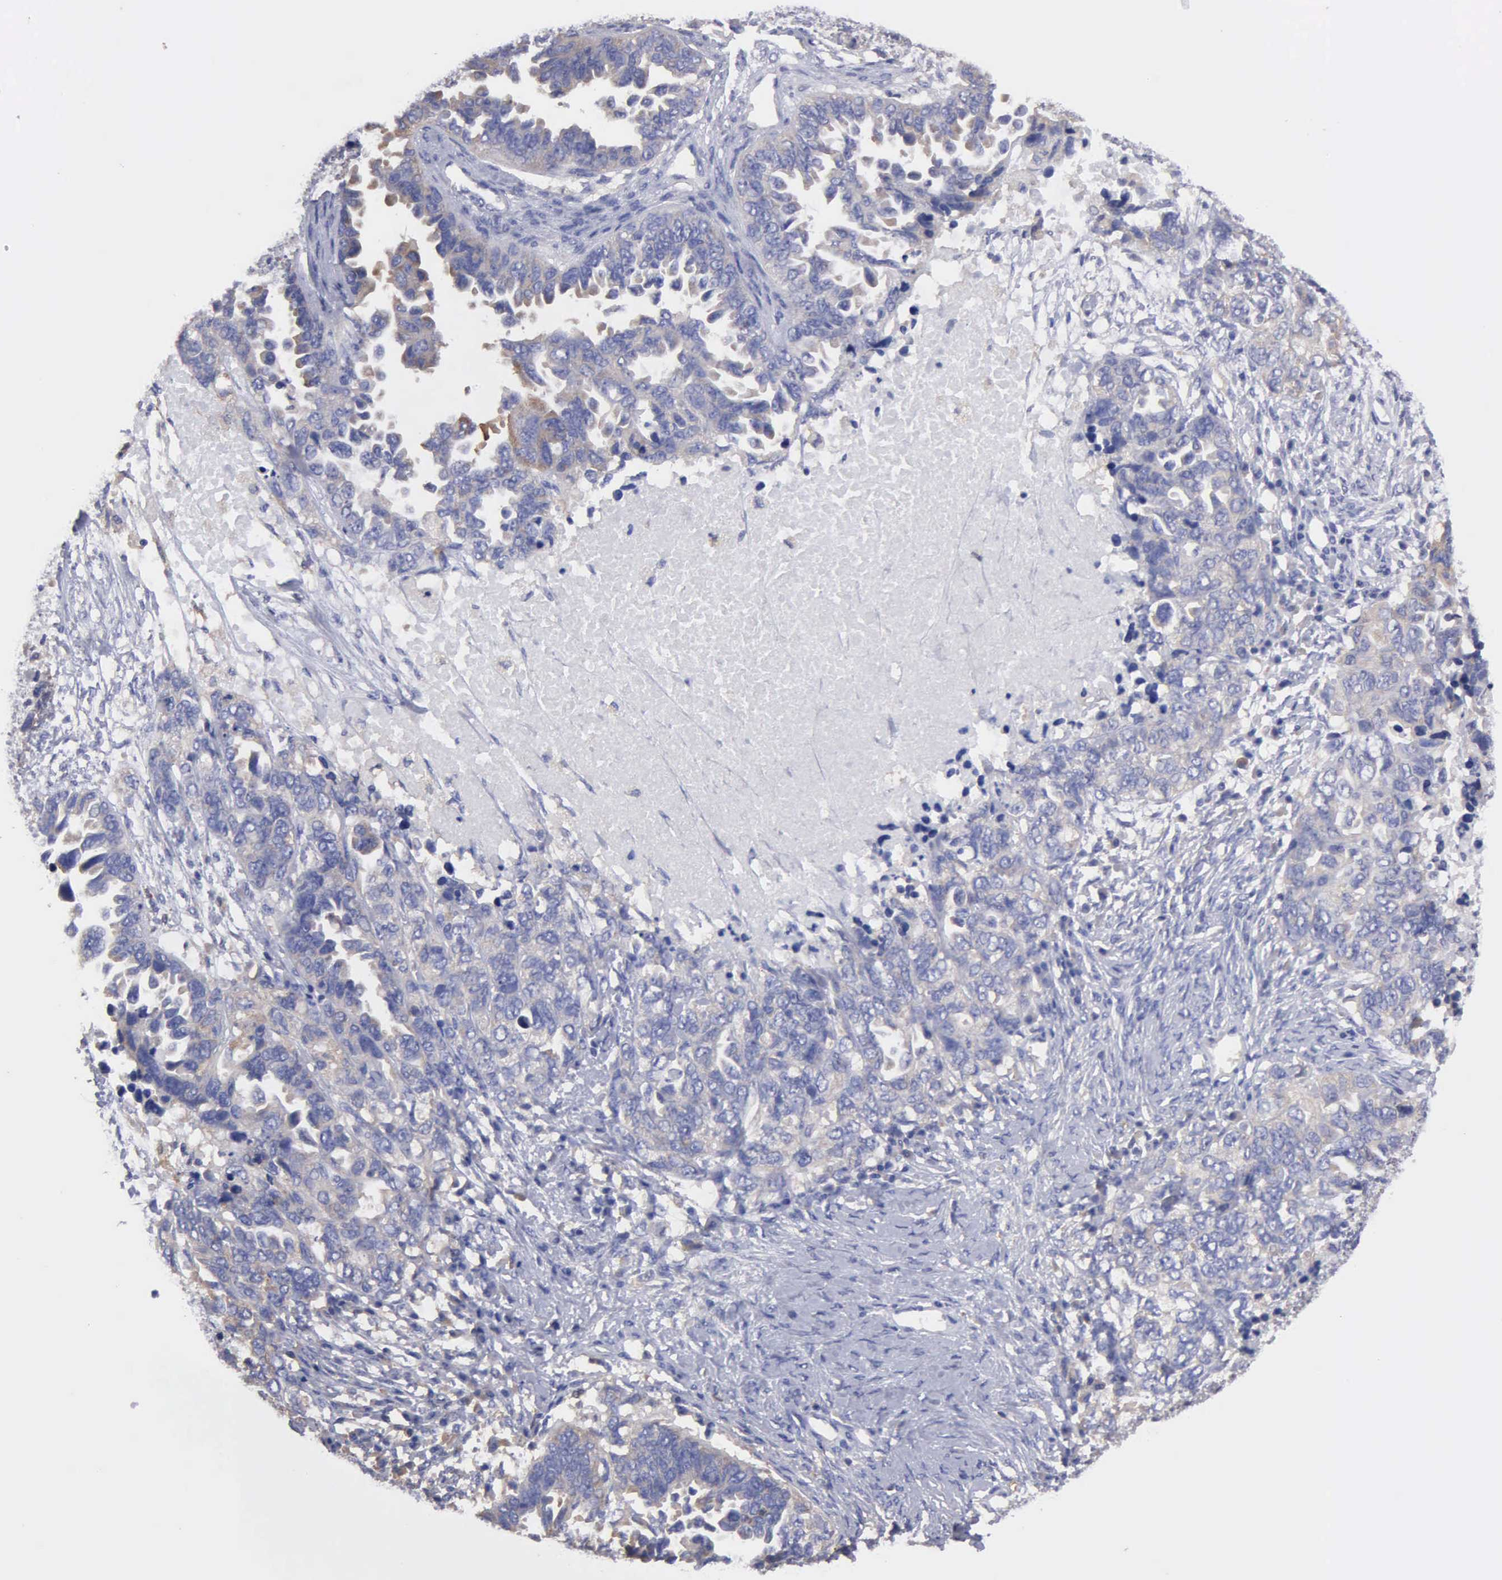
{"staining": {"intensity": "weak", "quantity": "<25%", "location": "cytoplasmic/membranous"}, "tissue": "ovarian cancer", "cell_type": "Tumor cells", "image_type": "cancer", "snomed": [{"axis": "morphology", "description": "Cystadenocarcinoma, serous, NOS"}, {"axis": "topography", "description": "Ovary"}], "caption": "The histopathology image displays no significant staining in tumor cells of ovarian cancer (serous cystadenocarcinoma).", "gene": "G6PD", "patient": {"sex": "female", "age": 82}}